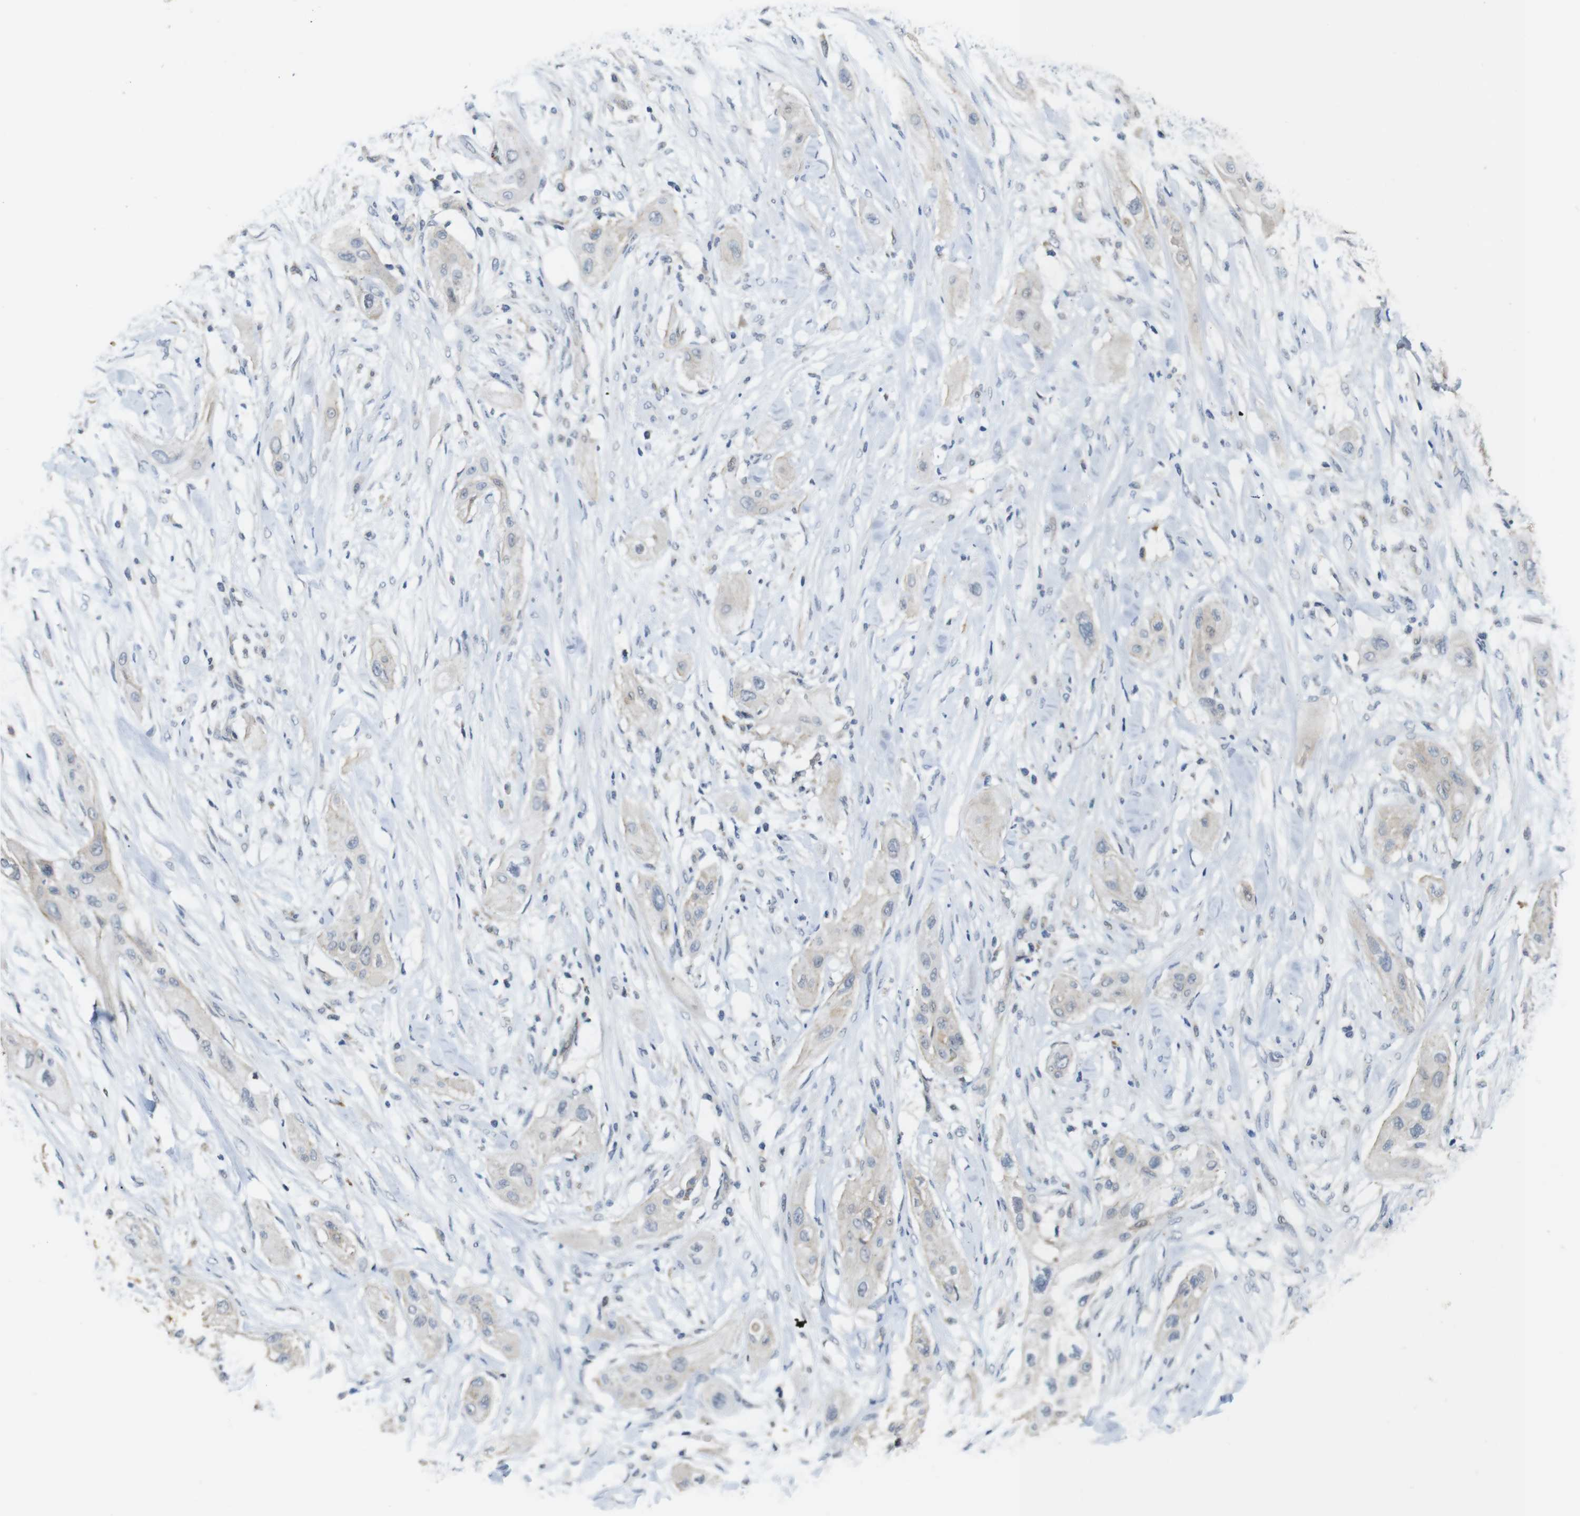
{"staining": {"intensity": "weak", "quantity": "<25%", "location": "cytoplasmic/membranous"}, "tissue": "lung cancer", "cell_type": "Tumor cells", "image_type": "cancer", "snomed": [{"axis": "morphology", "description": "Squamous cell carcinoma, NOS"}, {"axis": "topography", "description": "Lung"}], "caption": "Tumor cells are negative for brown protein staining in squamous cell carcinoma (lung).", "gene": "CDC34", "patient": {"sex": "female", "age": 47}}